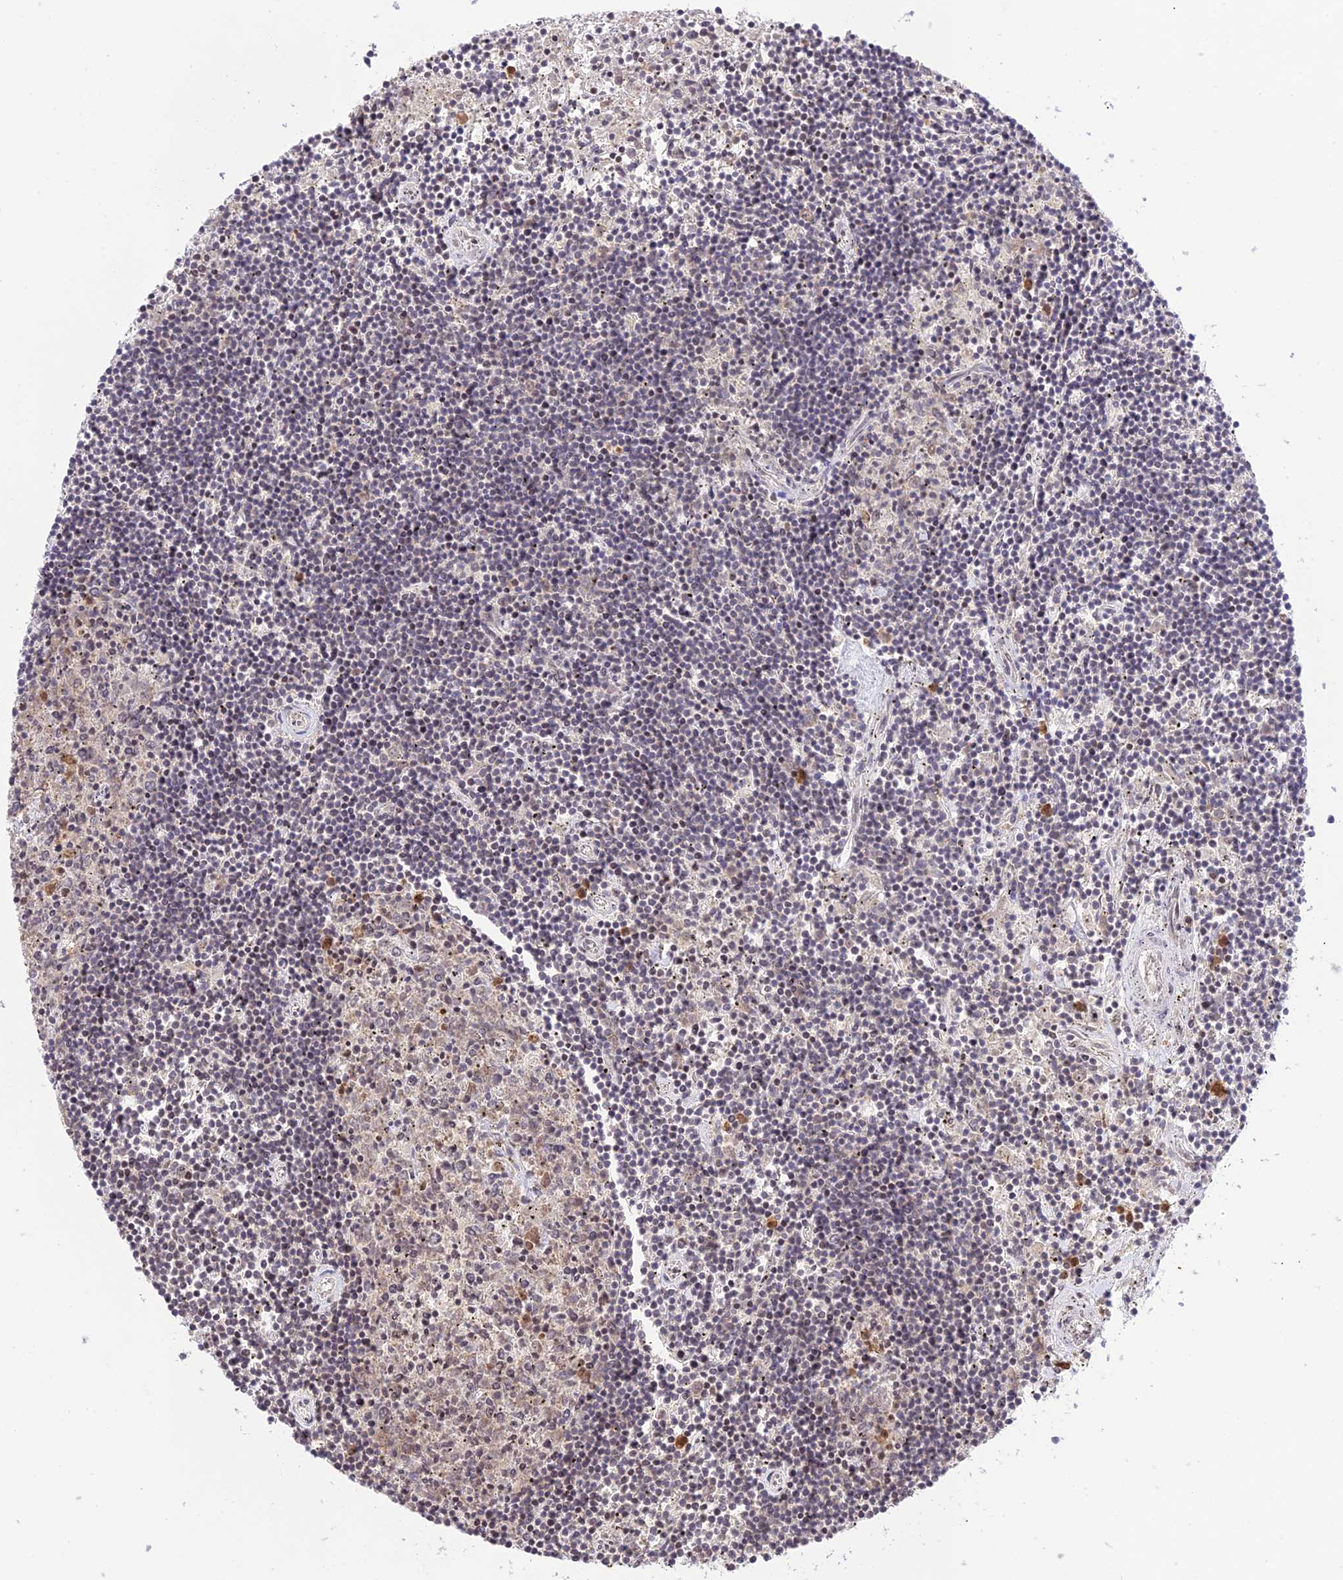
{"staining": {"intensity": "negative", "quantity": "none", "location": "none"}, "tissue": "lymphoma", "cell_type": "Tumor cells", "image_type": "cancer", "snomed": [{"axis": "morphology", "description": "Malignant lymphoma, non-Hodgkin's type, Low grade"}, {"axis": "topography", "description": "Spleen"}], "caption": "Lymphoma stained for a protein using IHC shows no expression tumor cells.", "gene": "TEKT1", "patient": {"sex": "male", "age": 76}}